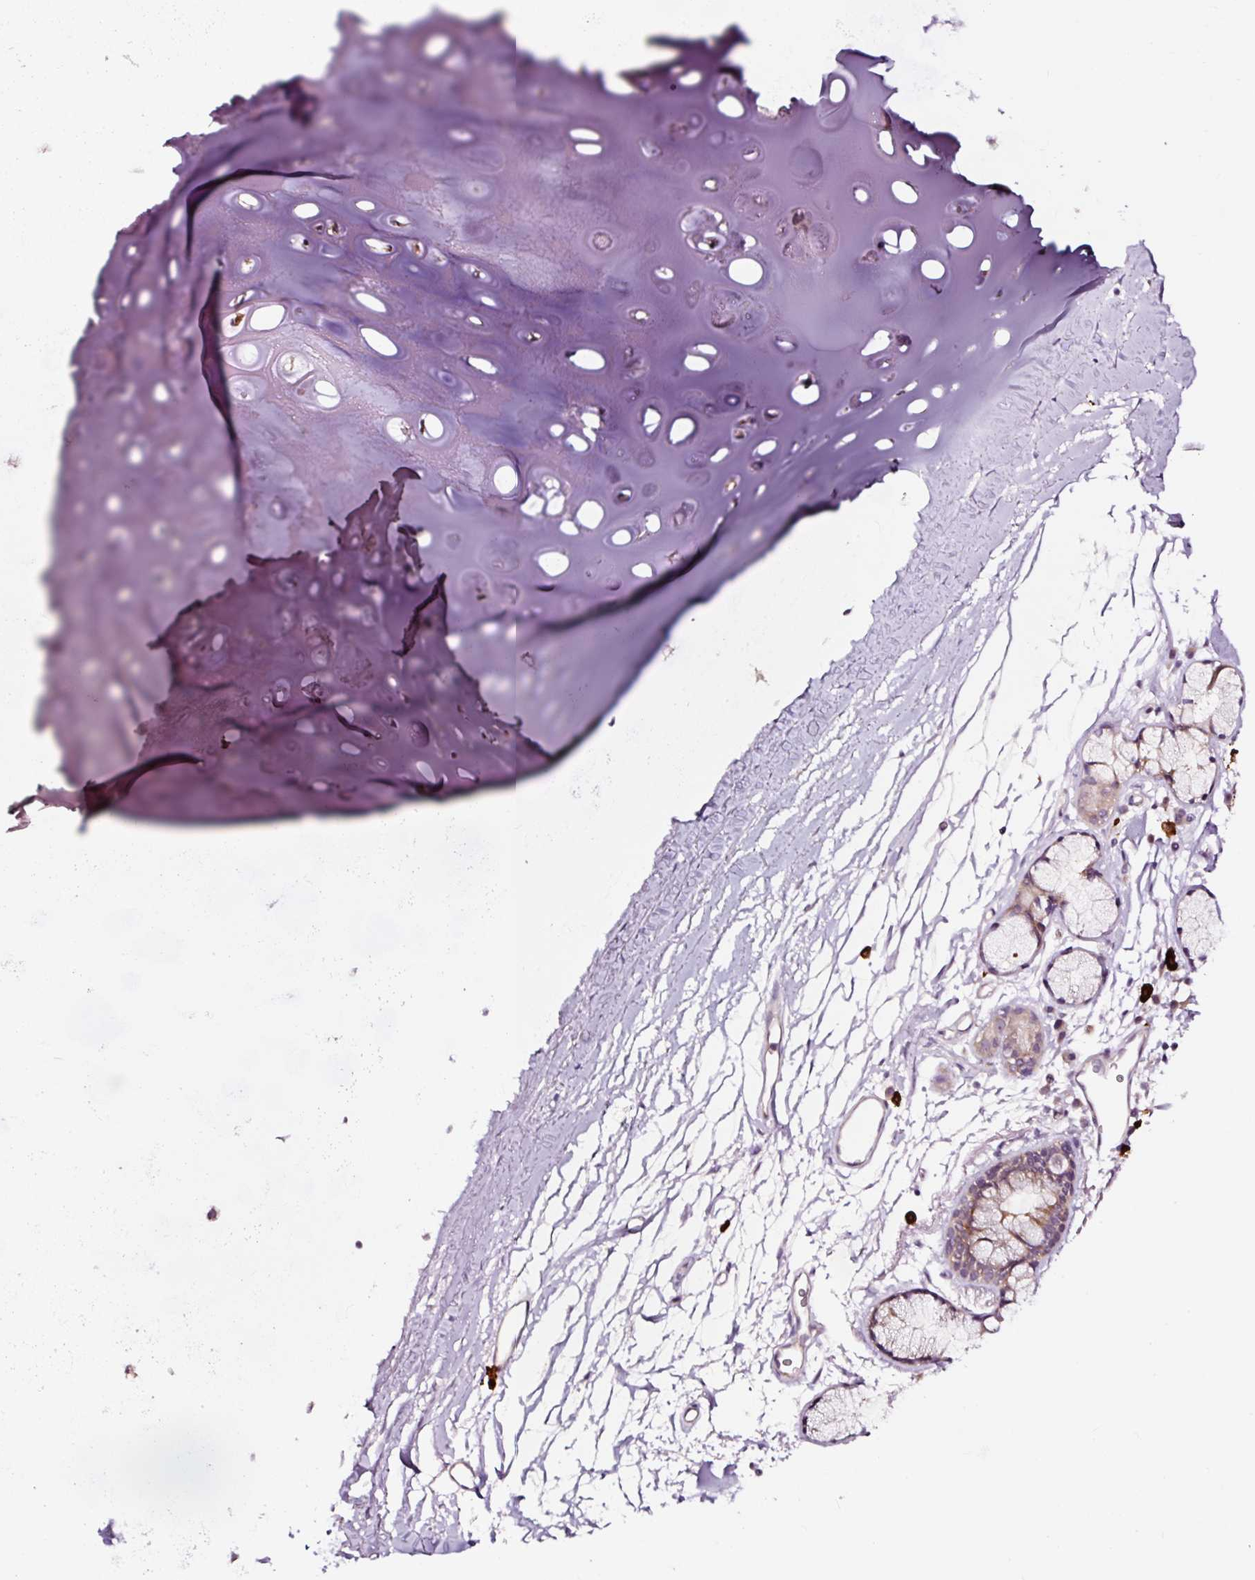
{"staining": {"intensity": "negative", "quantity": "none", "location": "none"}, "tissue": "adipose tissue", "cell_type": "Adipocytes", "image_type": "normal", "snomed": [{"axis": "morphology", "description": "Normal tissue, NOS"}, {"axis": "topography", "description": "Cartilage tissue"}, {"axis": "topography", "description": "Bronchus"}], "caption": "Immunohistochemical staining of unremarkable adipose tissue shows no significant positivity in adipocytes. Brightfield microscopy of immunohistochemistry stained with DAB (3,3'-diaminobenzidine) (brown) and hematoxylin (blue), captured at high magnification.", "gene": "UTP14A", "patient": {"sex": "female", "age": 72}}